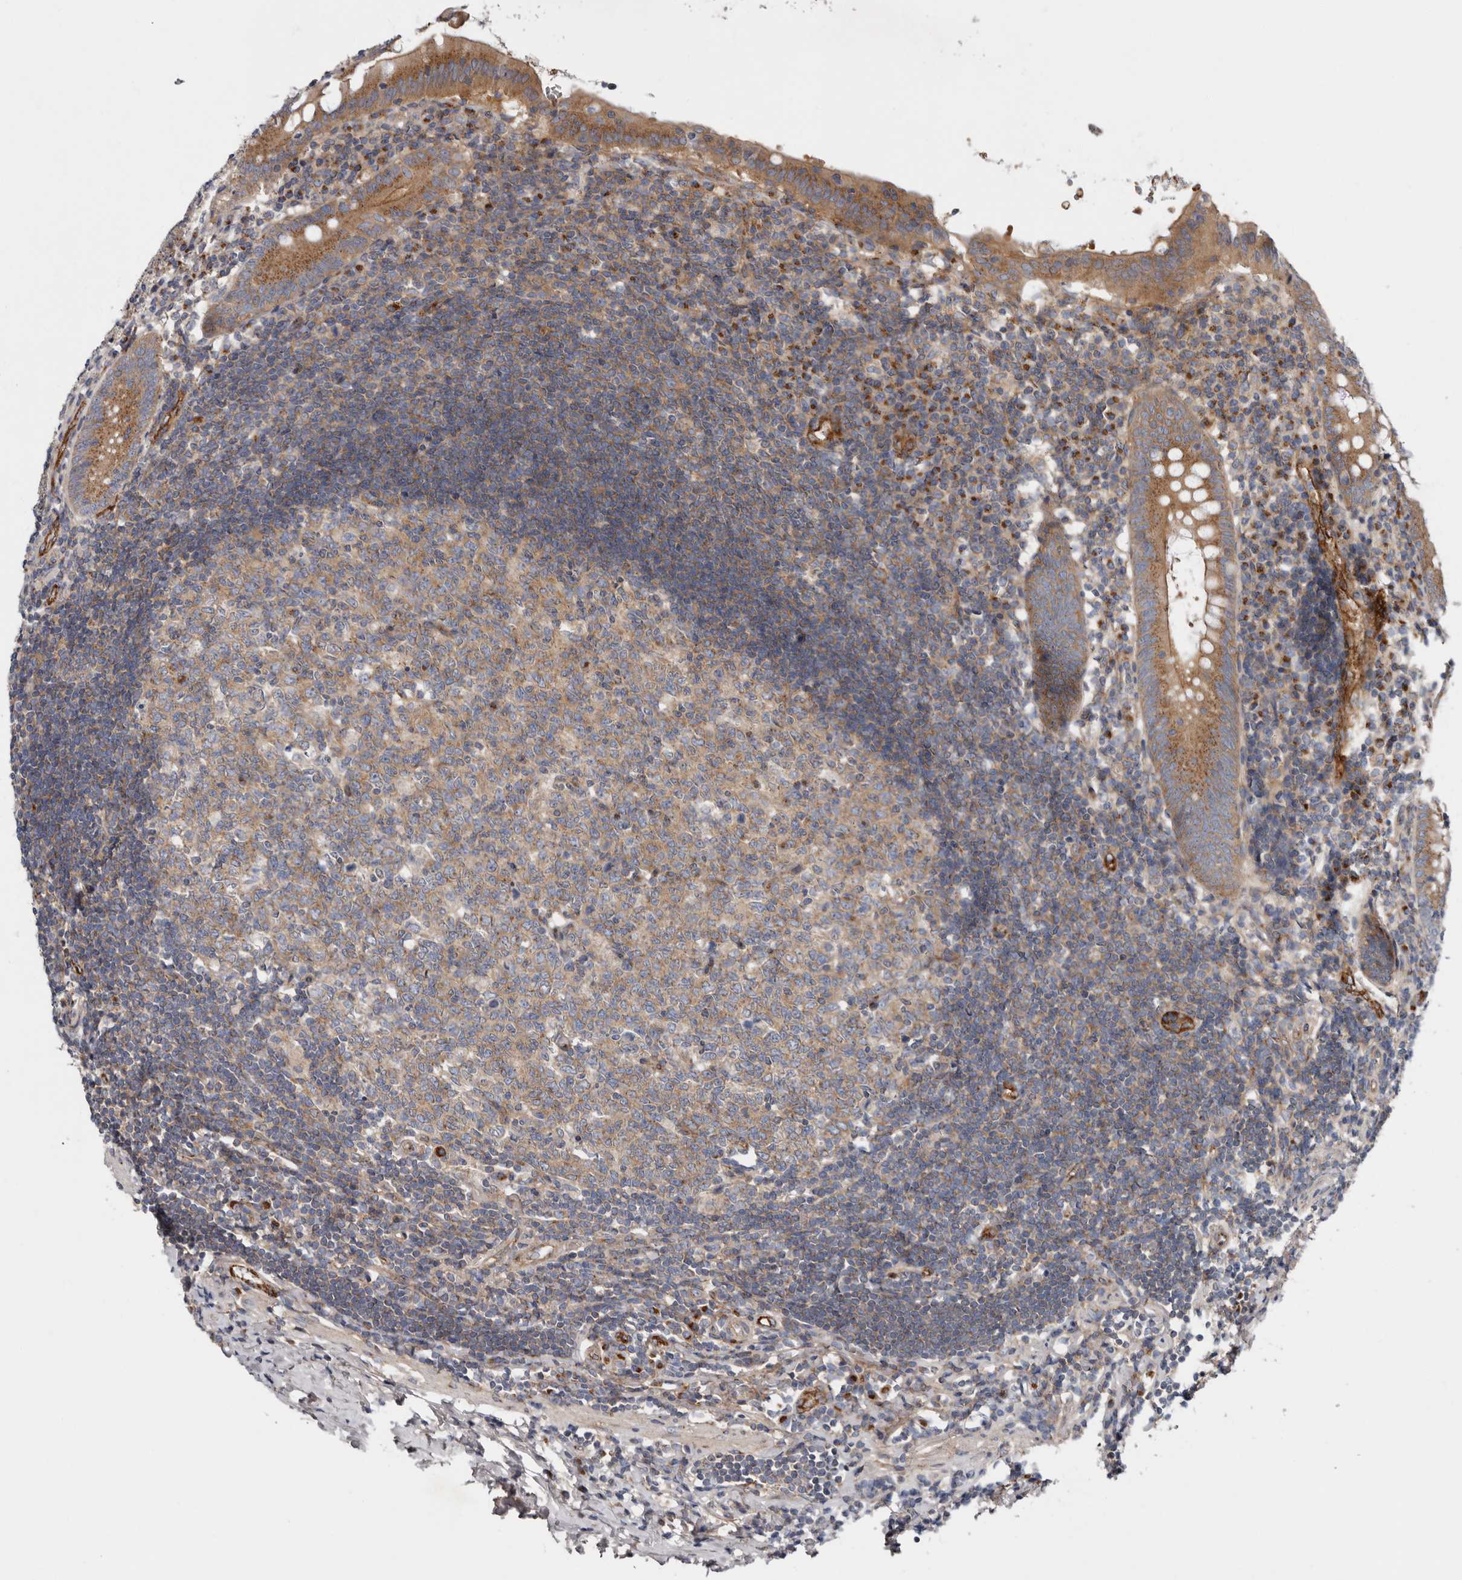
{"staining": {"intensity": "moderate", "quantity": ">75%", "location": "cytoplasmic/membranous"}, "tissue": "appendix", "cell_type": "Glandular cells", "image_type": "normal", "snomed": [{"axis": "morphology", "description": "Normal tissue, NOS"}, {"axis": "topography", "description": "Appendix"}], "caption": "A high-resolution photomicrograph shows IHC staining of normal appendix, which exhibits moderate cytoplasmic/membranous staining in about >75% of glandular cells. The staining was performed using DAB (3,3'-diaminobenzidine) to visualize the protein expression in brown, while the nuclei were stained in blue with hematoxylin (Magnification: 20x).", "gene": "LUZP1", "patient": {"sex": "female", "age": 54}}